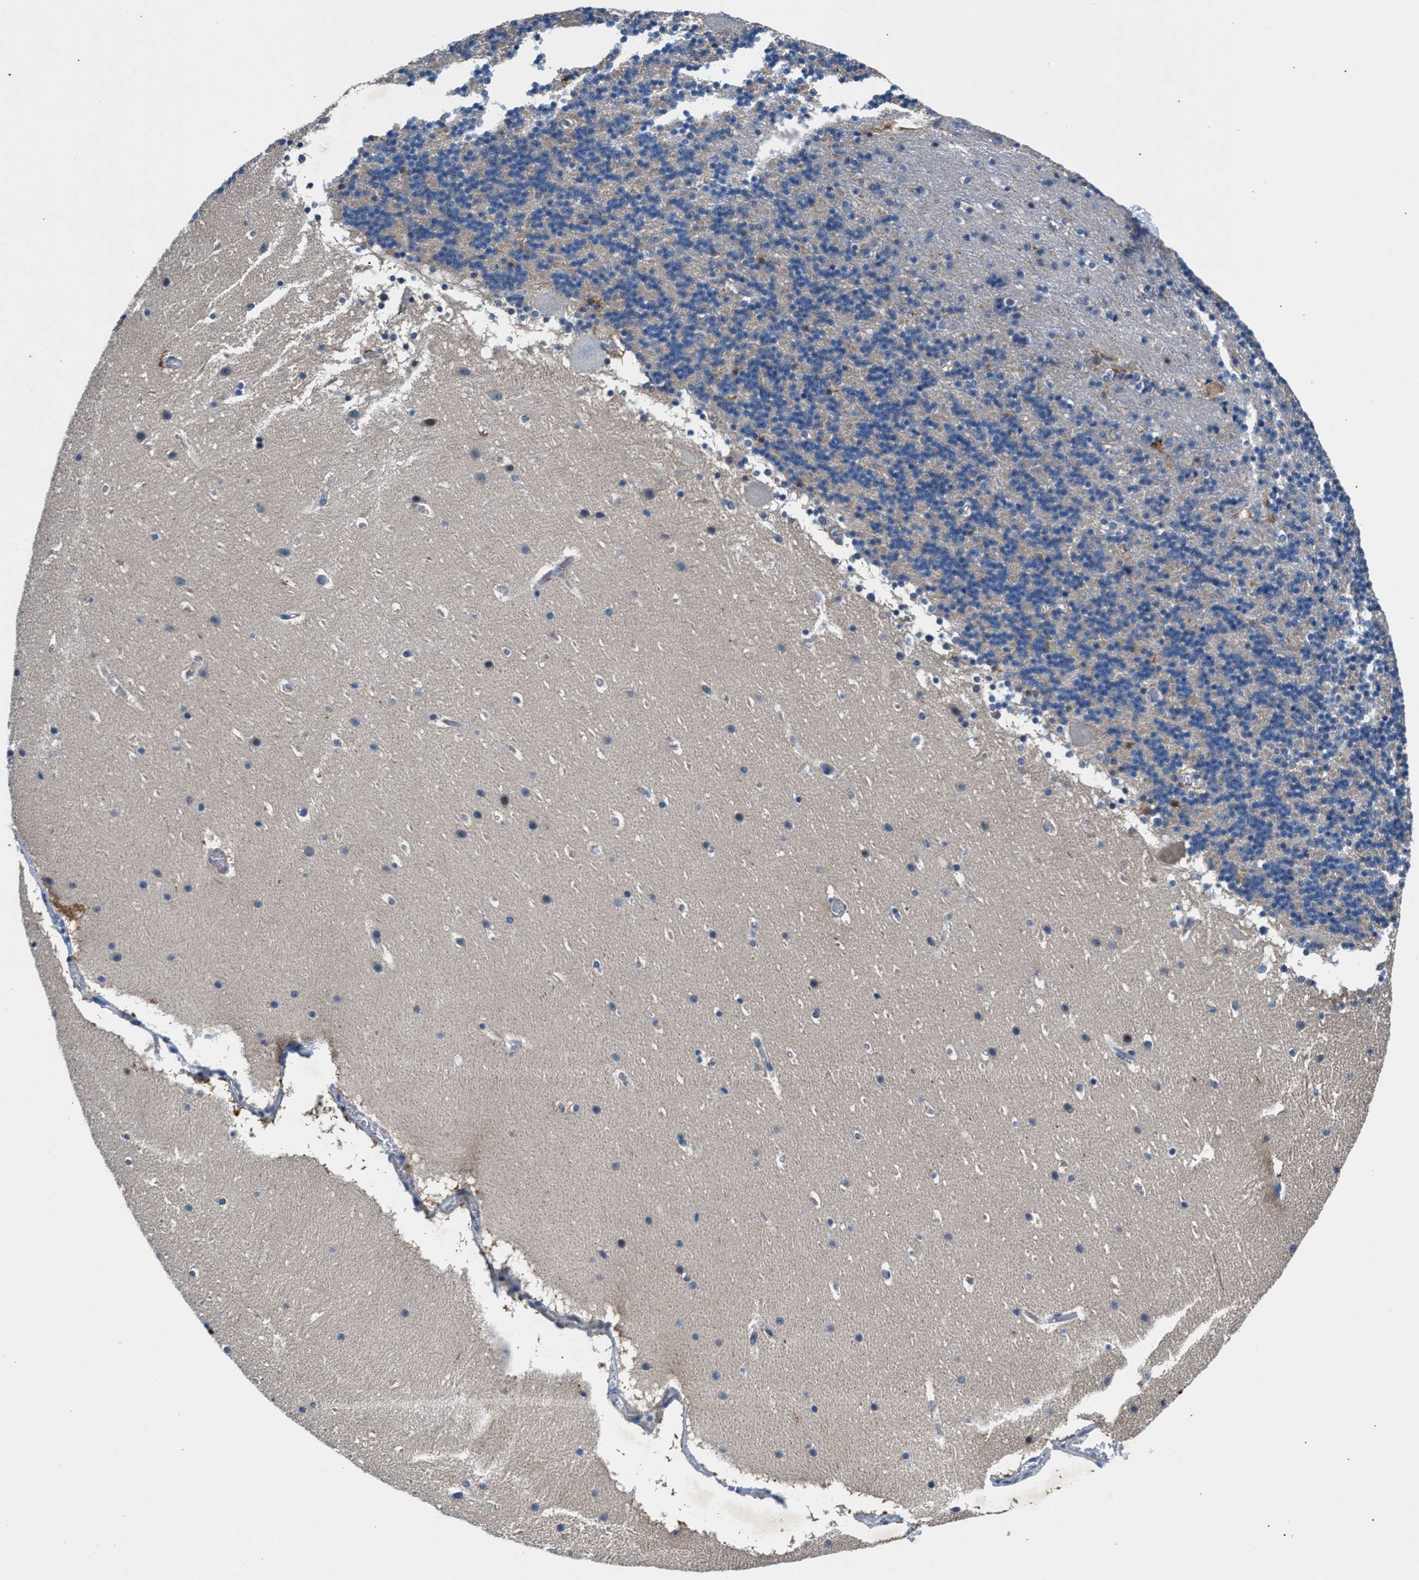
{"staining": {"intensity": "weak", "quantity": "<25%", "location": "cytoplasmic/membranous"}, "tissue": "cerebellum", "cell_type": "Cells in granular layer", "image_type": "normal", "snomed": [{"axis": "morphology", "description": "Normal tissue, NOS"}, {"axis": "topography", "description": "Cerebellum"}], "caption": "Histopathology image shows no significant protein positivity in cells in granular layer of unremarkable cerebellum. Brightfield microscopy of immunohistochemistry stained with DAB (brown) and hematoxylin (blue), captured at high magnification.", "gene": "CDRT4", "patient": {"sex": "male", "age": 45}}